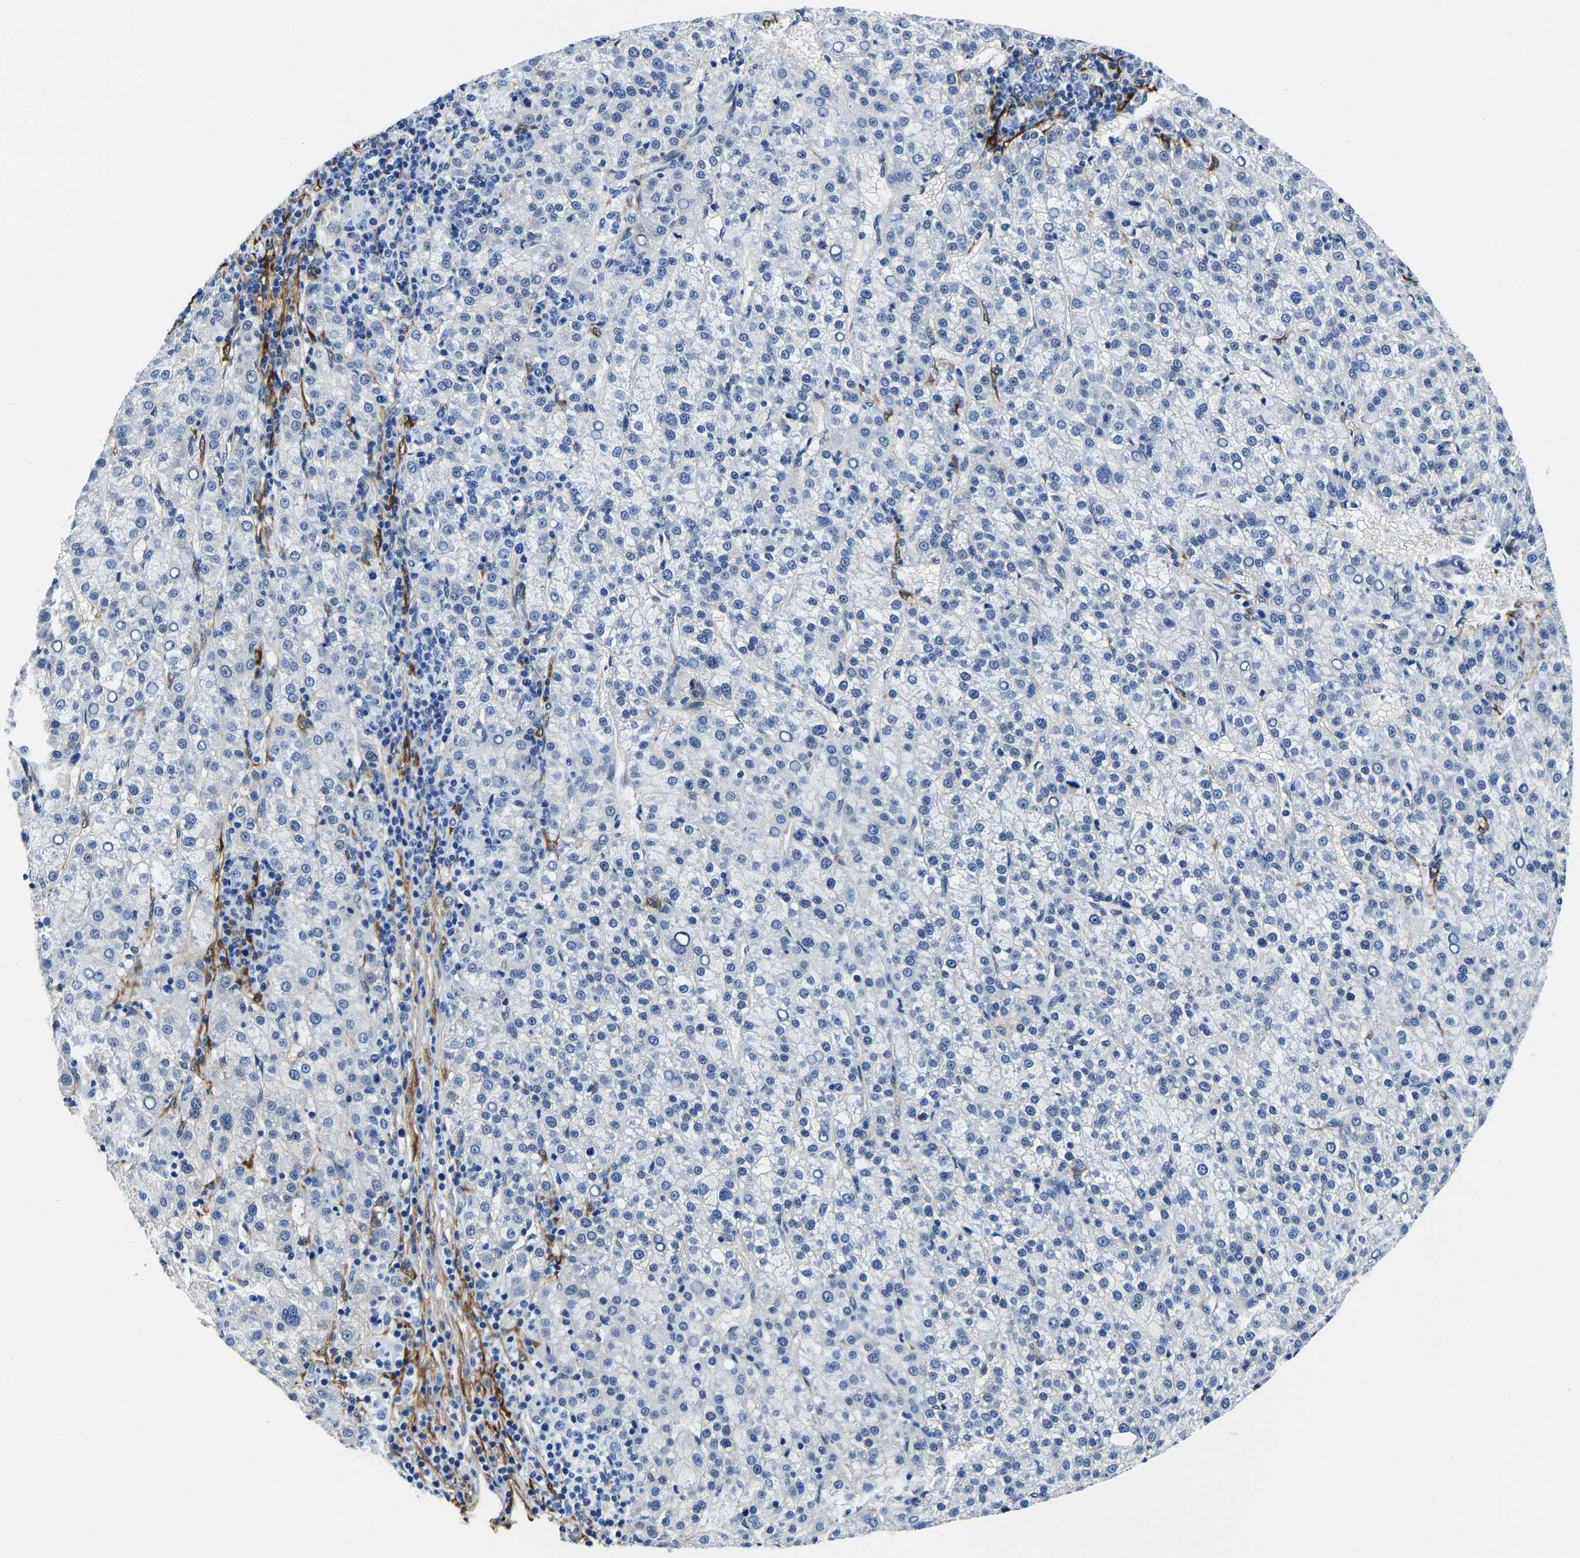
{"staining": {"intensity": "negative", "quantity": "none", "location": "none"}, "tissue": "liver cancer", "cell_type": "Tumor cells", "image_type": "cancer", "snomed": [{"axis": "morphology", "description": "Carcinoma, Hepatocellular, NOS"}, {"axis": "topography", "description": "Liver"}], "caption": "IHC photomicrograph of human liver hepatocellular carcinoma stained for a protein (brown), which shows no expression in tumor cells.", "gene": "S100A13", "patient": {"sex": "female", "age": 58}}